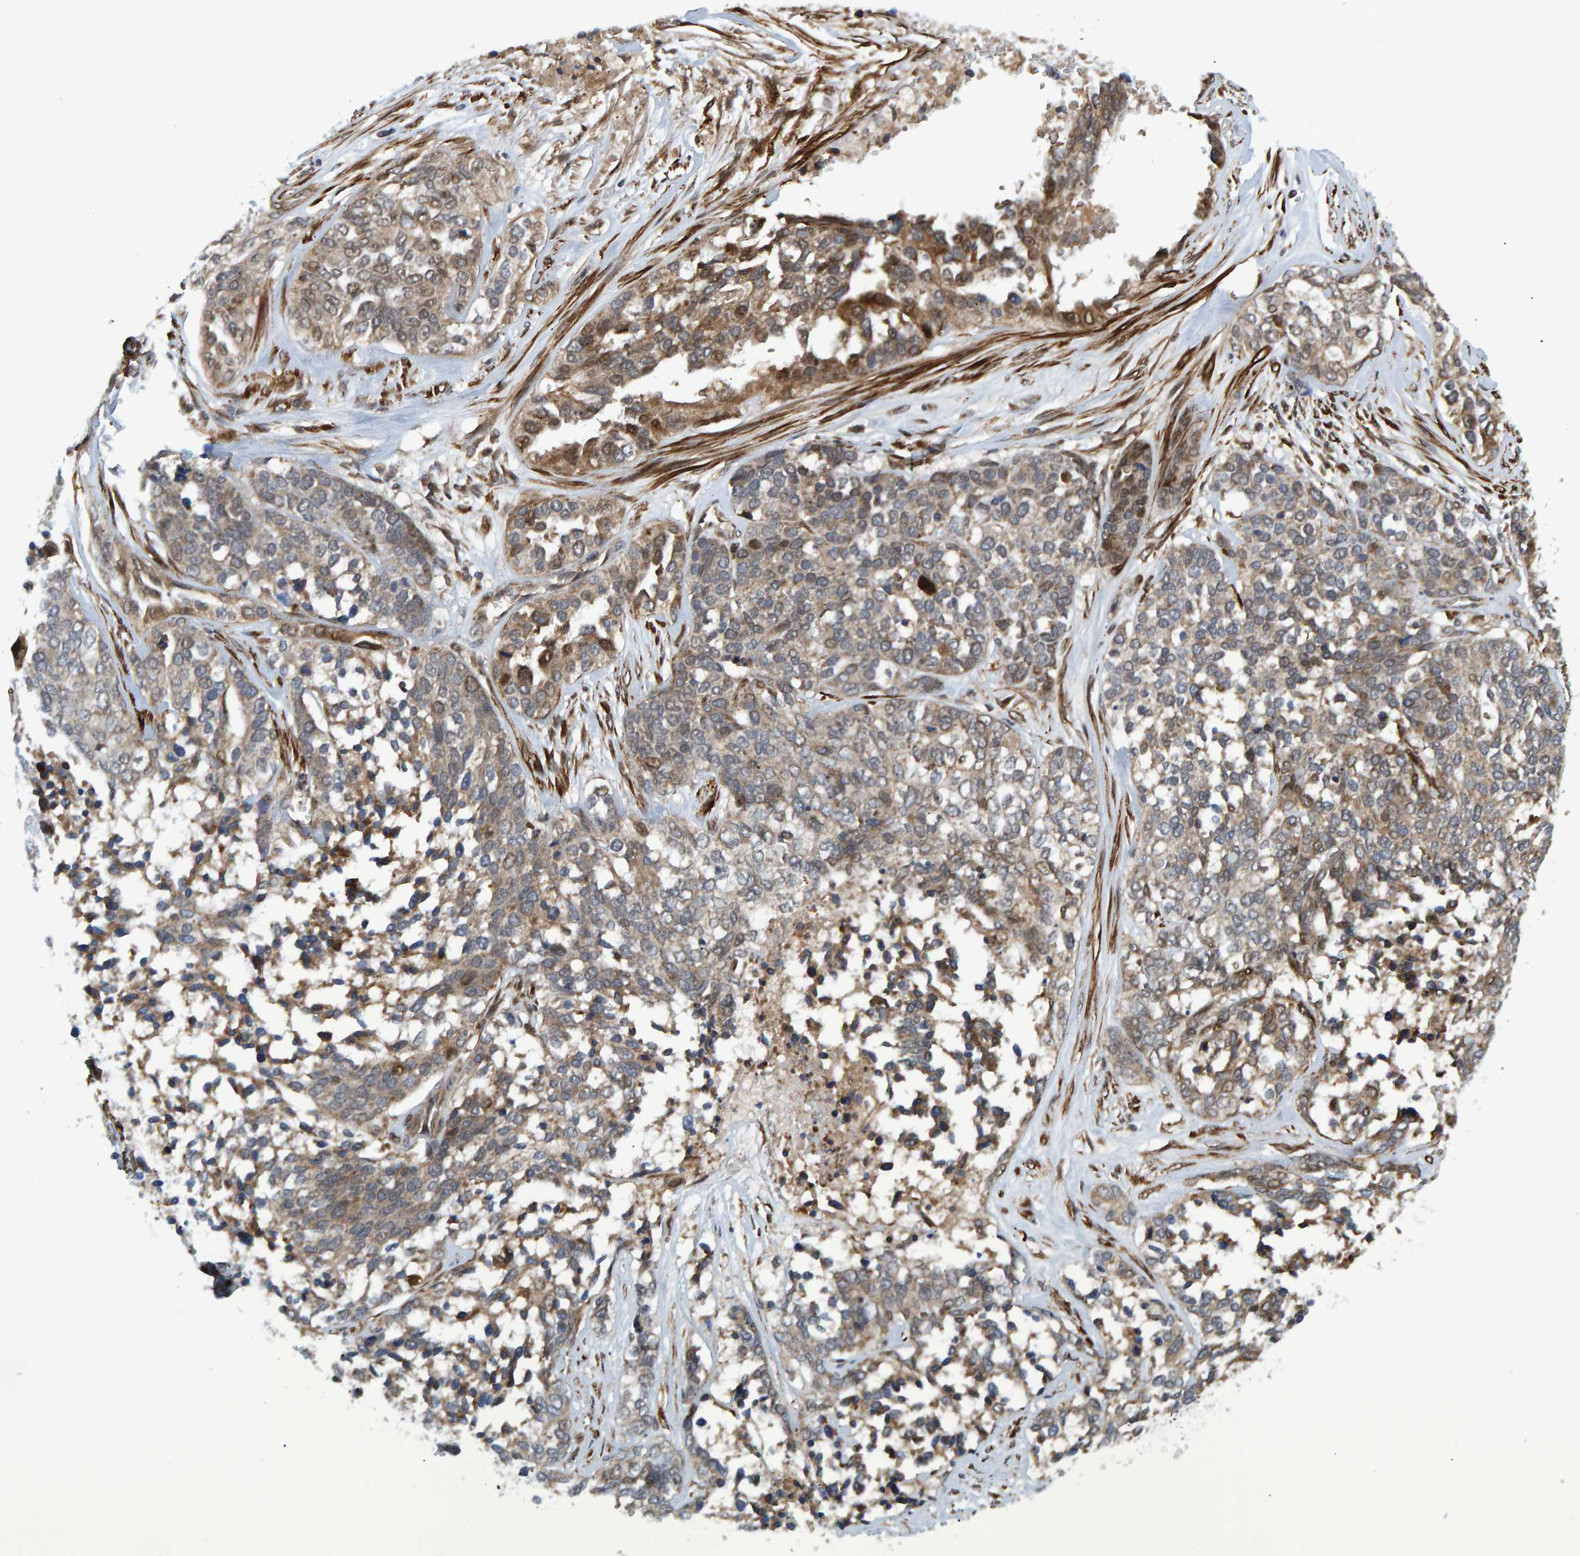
{"staining": {"intensity": "moderate", "quantity": ">75%", "location": "cytoplasmic/membranous"}, "tissue": "ovarian cancer", "cell_type": "Tumor cells", "image_type": "cancer", "snomed": [{"axis": "morphology", "description": "Cystadenocarcinoma, serous, NOS"}, {"axis": "topography", "description": "Ovary"}], "caption": "IHC of ovarian serous cystadenocarcinoma demonstrates medium levels of moderate cytoplasmic/membranous expression in about >75% of tumor cells. (Brightfield microscopy of DAB IHC at high magnification).", "gene": "ATP6V1H", "patient": {"sex": "female", "age": 44}}